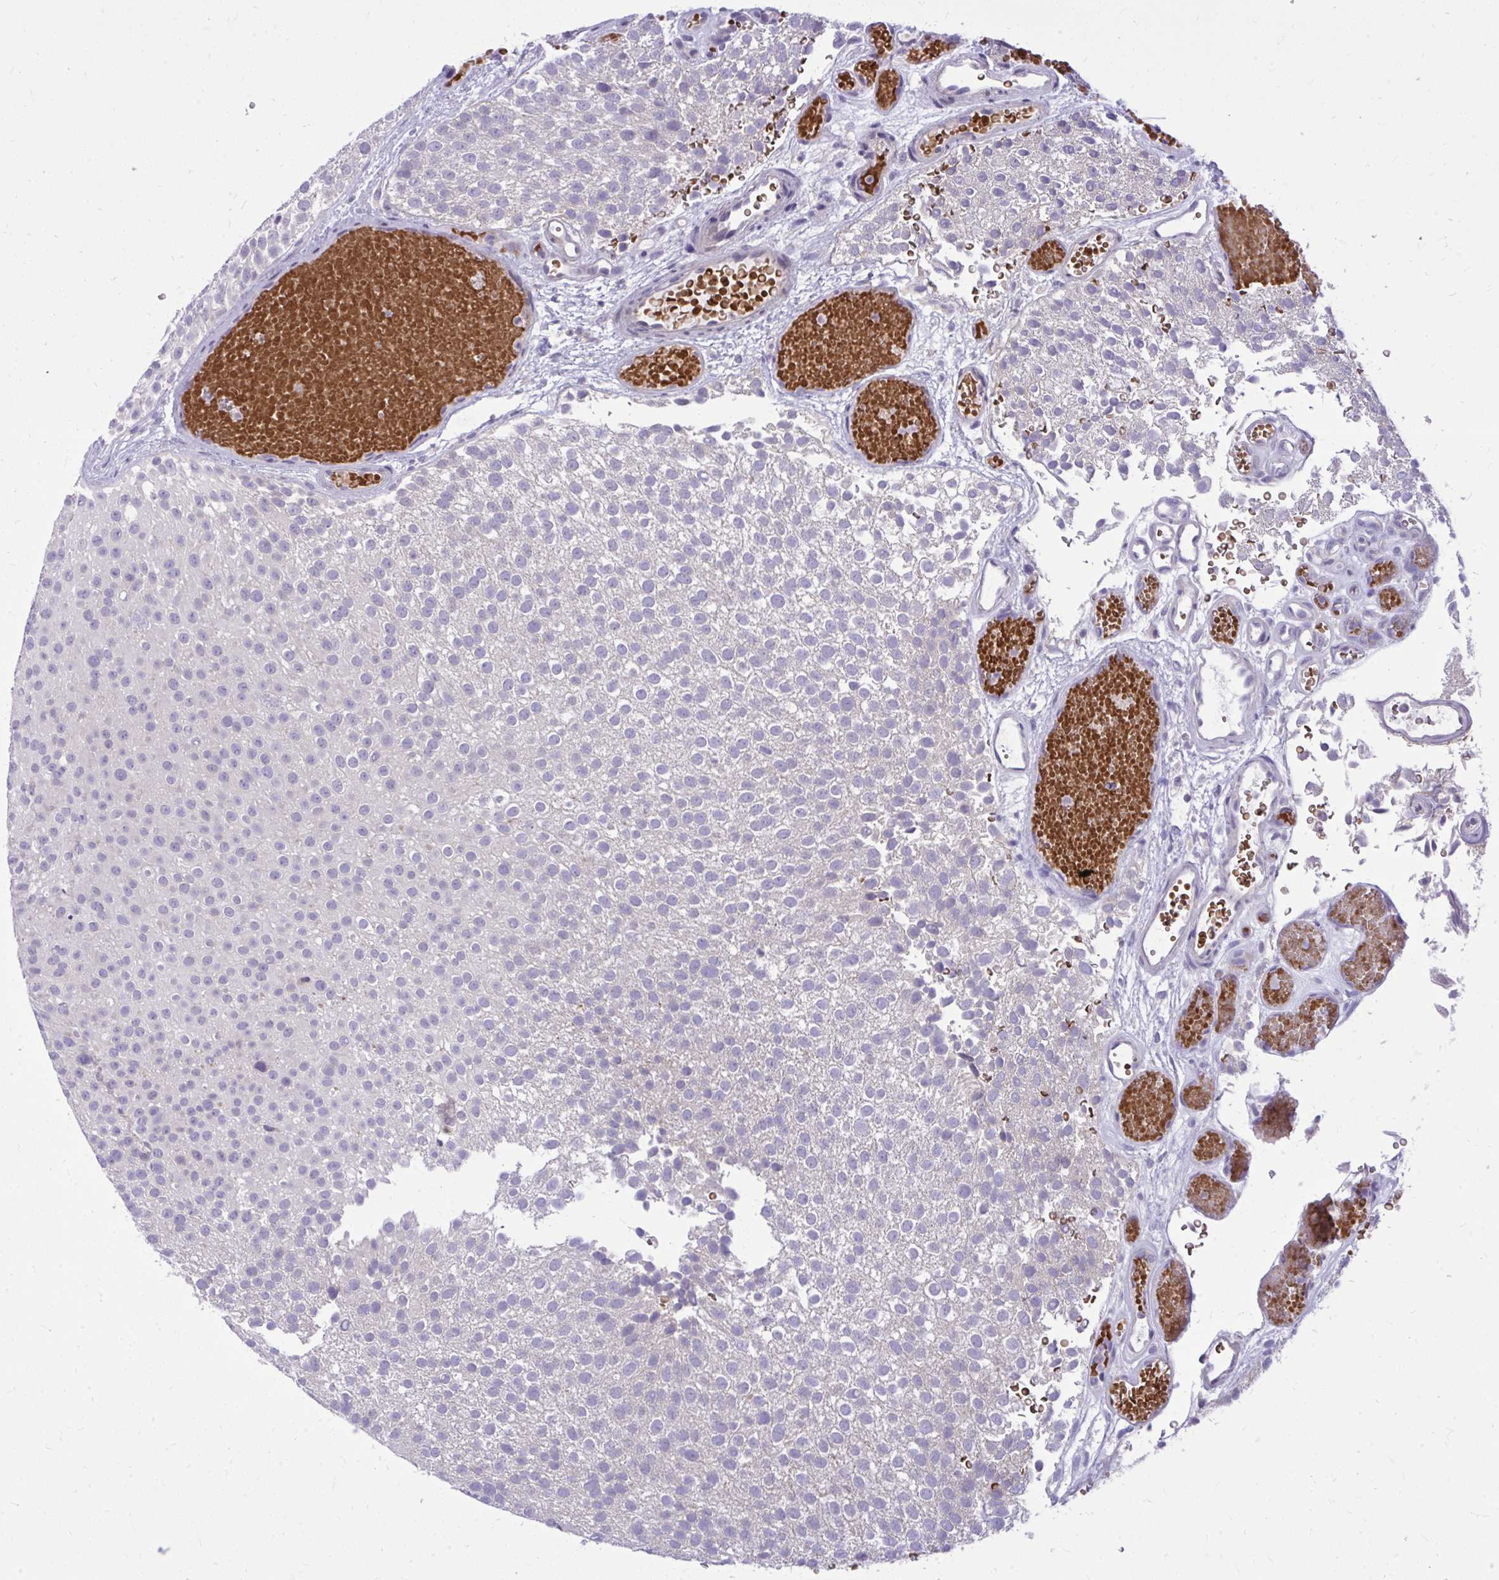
{"staining": {"intensity": "negative", "quantity": "none", "location": "none"}, "tissue": "urothelial cancer", "cell_type": "Tumor cells", "image_type": "cancer", "snomed": [{"axis": "morphology", "description": "Urothelial carcinoma, Low grade"}, {"axis": "topography", "description": "Urinary bladder"}], "caption": "Immunohistochemical staining of low-grade urothelial carcinoma shows no significant staining in tumor cells.", "gene": "DPY19L1", "patient": {"sex": "male", "age": 78}}